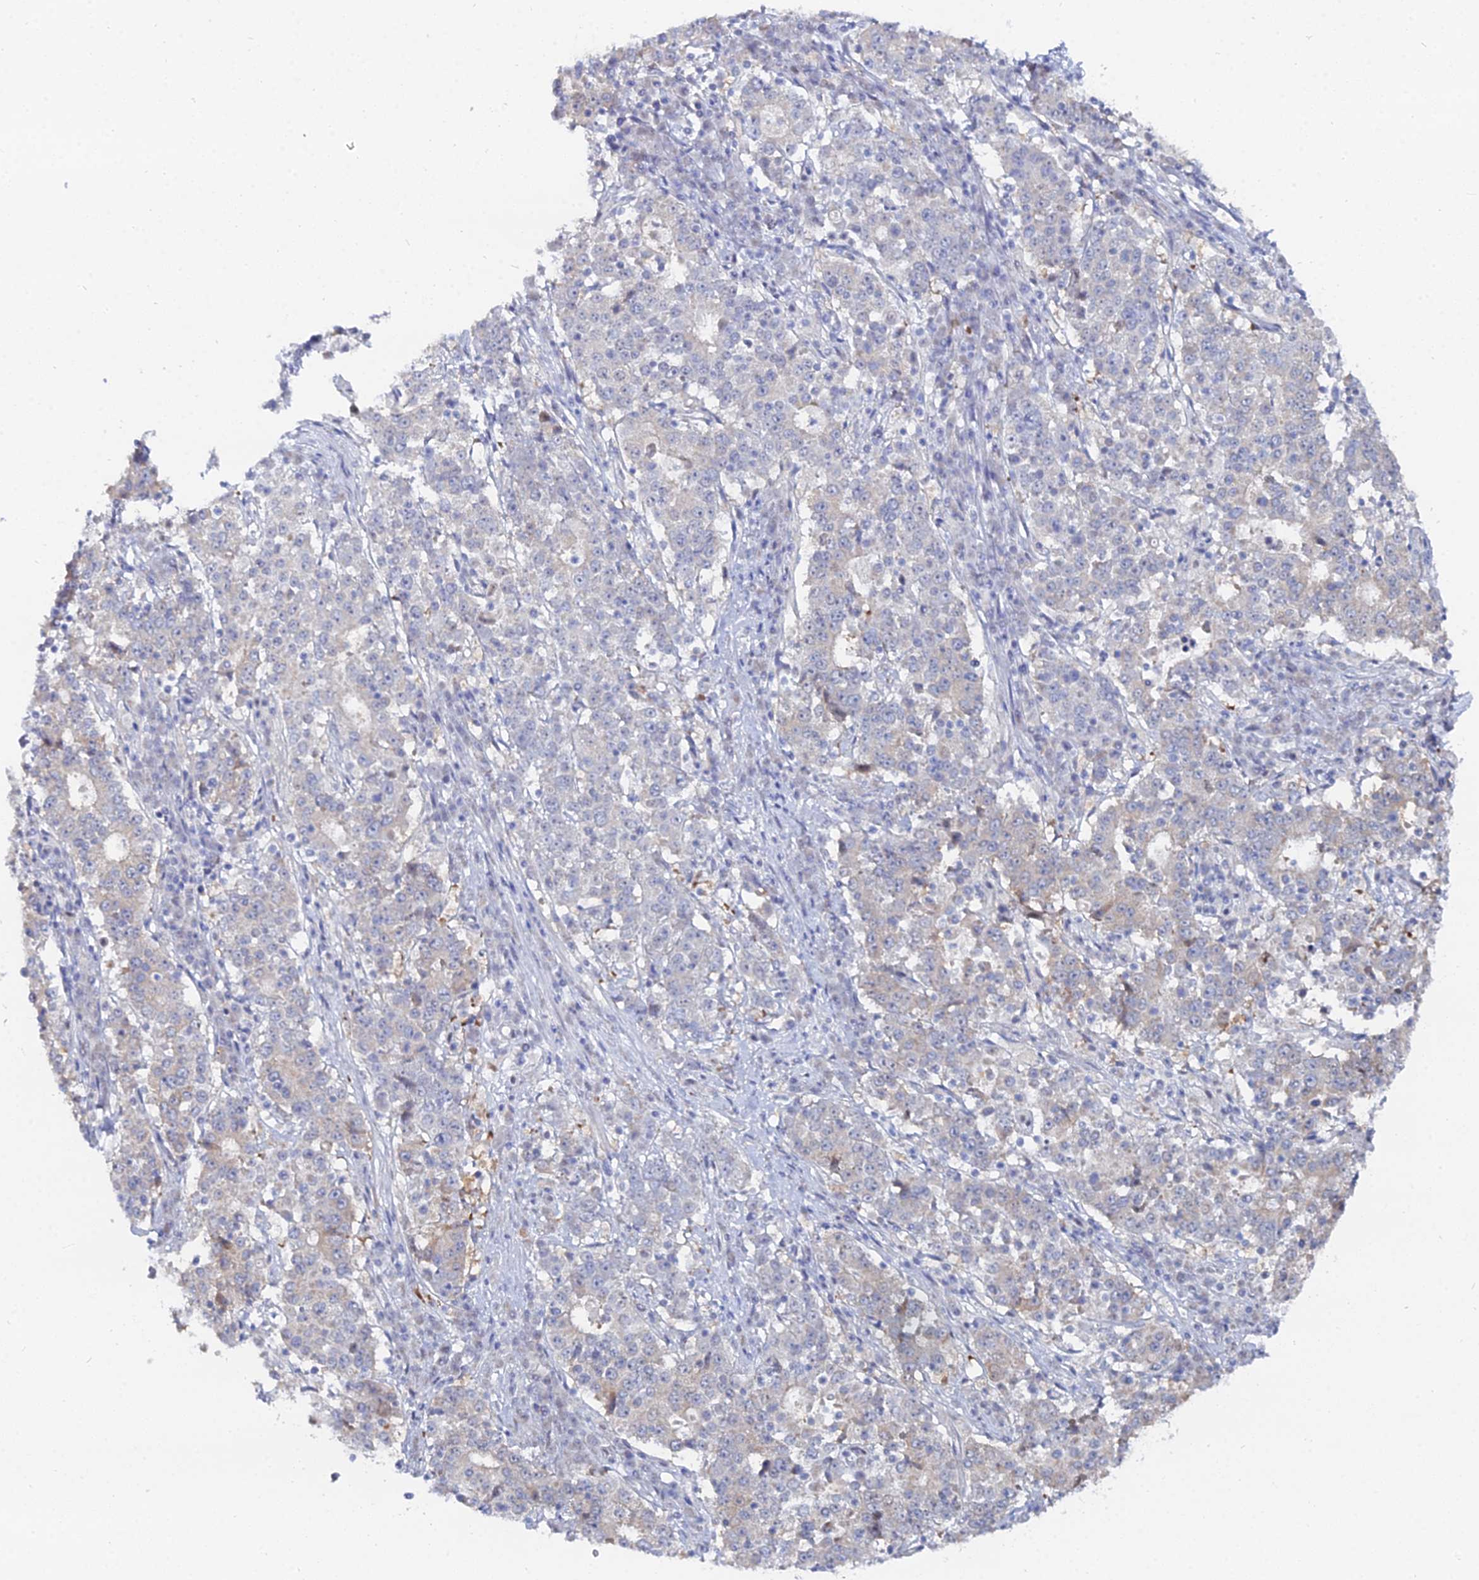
{"staining": {"intensity": "negative", "quantity": "none", "location": "none"}, "tissue": "stomach cancer", "cell_type": "Tumor cells", "image_type": "cancer", "snomed": [{"axis": "morphology", "description": "Adenocarcinoma, NOS"}, {"axis": "topography", "description": "Stomach"}], "caption": "Immunohistochemical staining of adenocarcinoma (stomach) shows no significant staining in tumor cells.", "gene": "THAP4", "patient": {"sex": "male", "age": 59}}